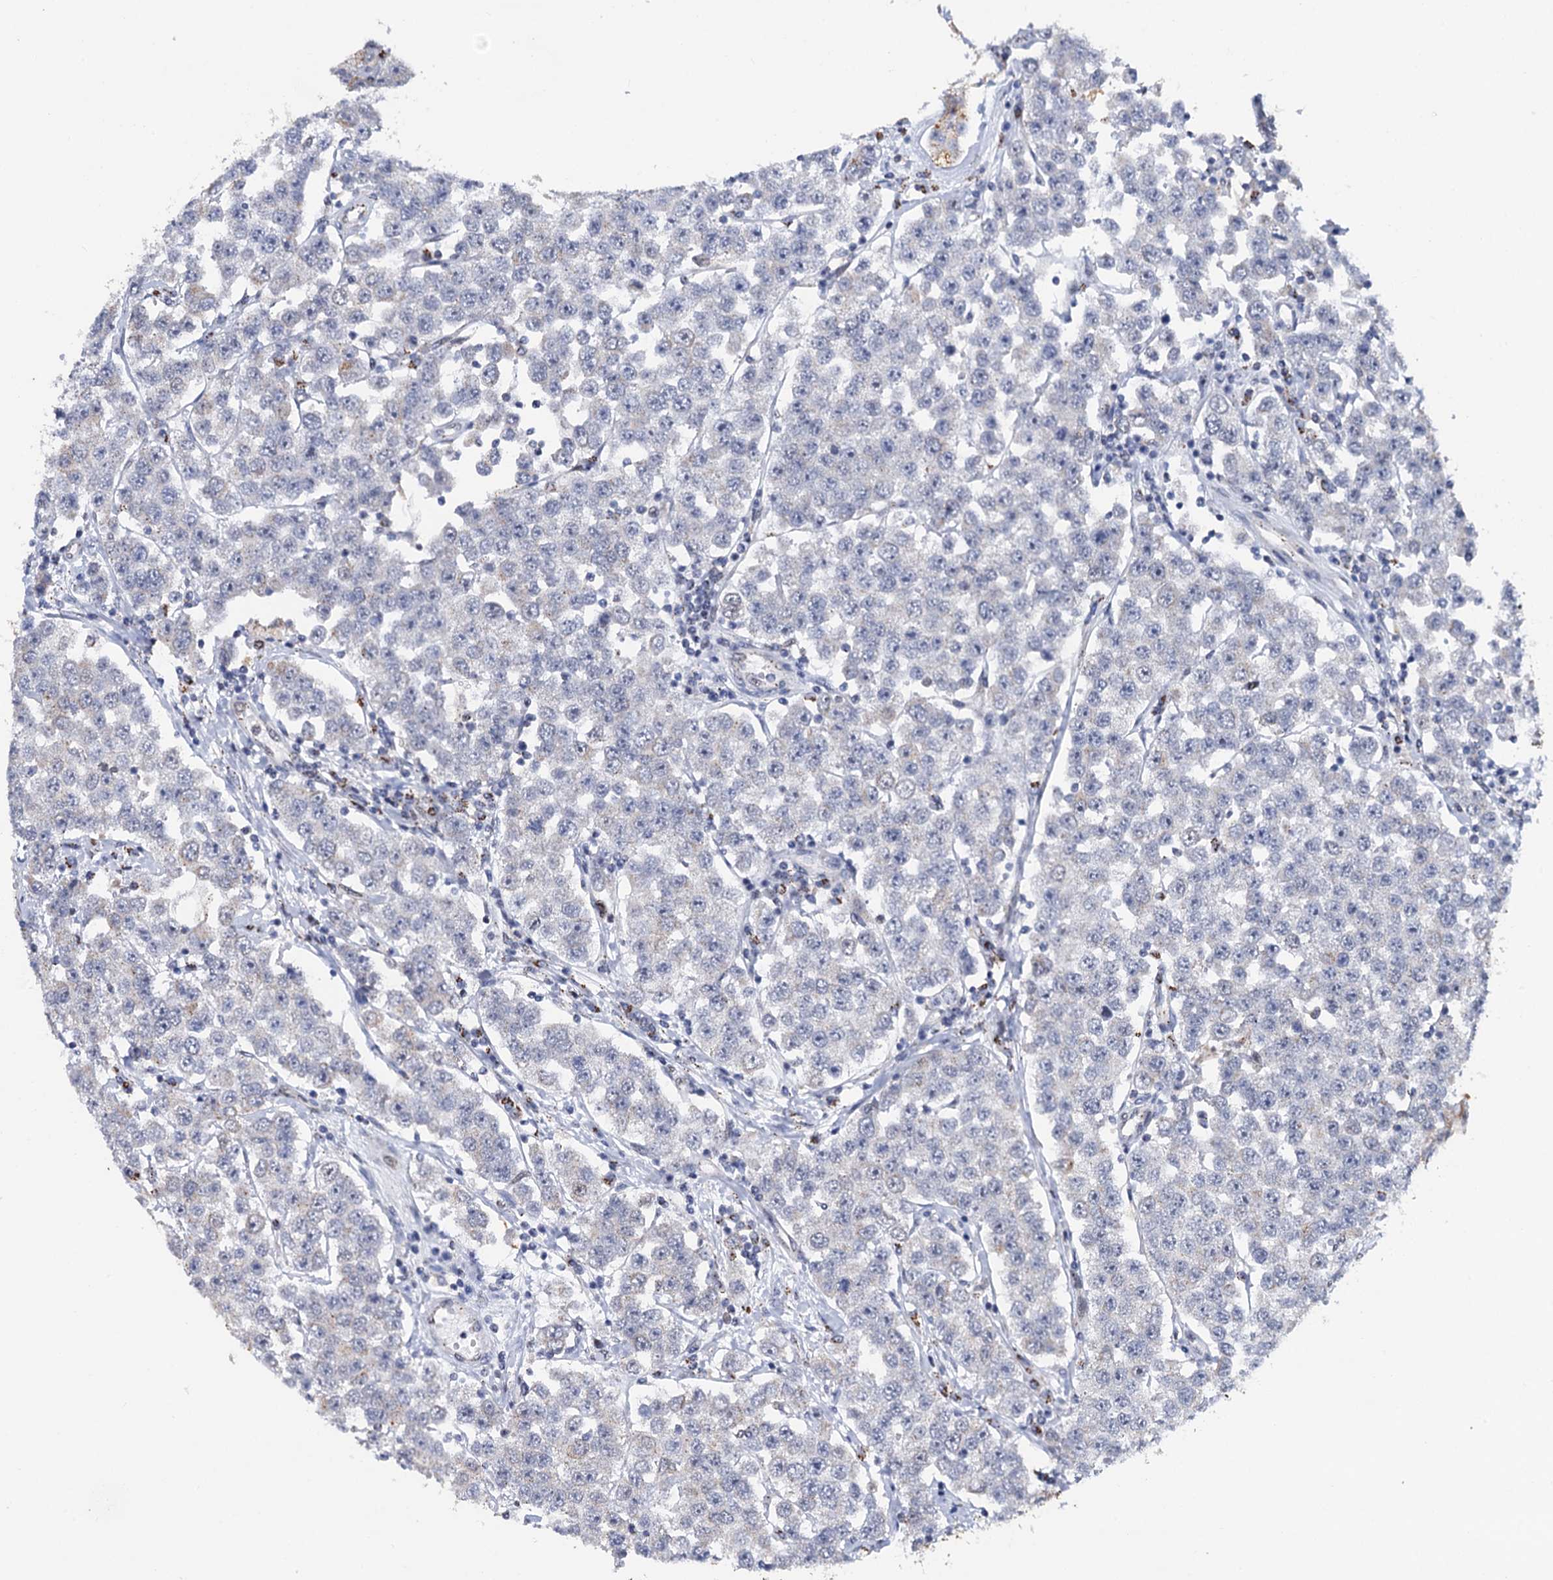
{"staining": {"intensity": "negative", "quantity": "none", "location": "none"}, "tissue": "testis cancer", "cell_type": "Tumor cells", "image_type": "cancer", "snomed": [{"axis": "morphology", "description": "Seminoma, NOS"}, {"axis": "topography", "description": "Testis"}], "caption": "A high-resolution micrograph shows immunohistochemistry staining of testis cancer, which displays no significant staining in tumor cells.", "gene": "THAP2", "patient": {"sex": "male", "age": 28}}